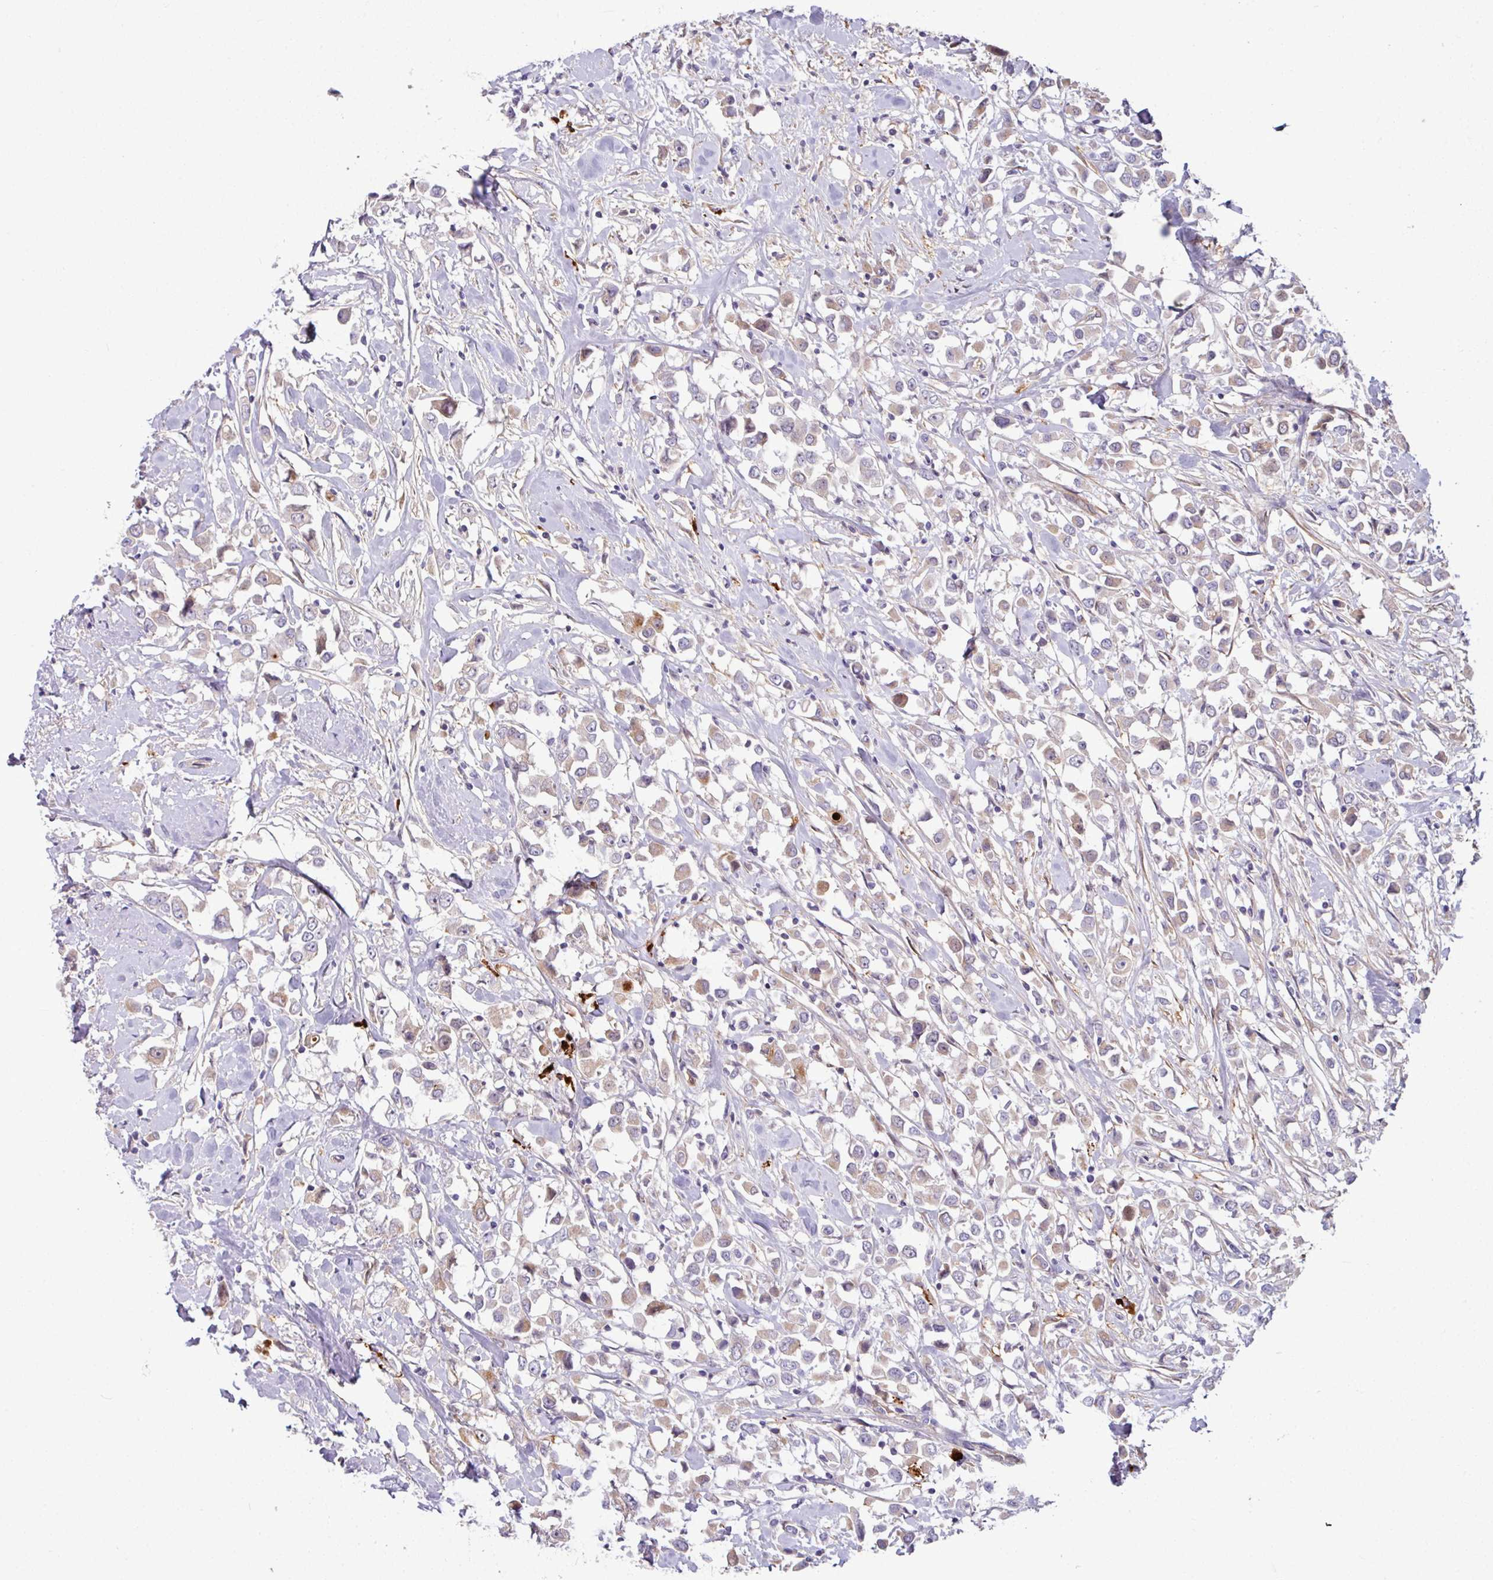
{"staining": {"intensity": "weak", "quantity": "25%-75%", "location": "cytoplasmic/membranous"}, "tissue": "breast cancer", "cell_type": "Tumor cells", "image_type": "cancer", "snomed": [{"axis": "morphology", "description": "Duct carcinoma"}, {"axis": "topography", "description": "Breast"}], "caption": "Breast cancer stained with a protein marker exhibits weak staining in tumor cells.", "gene": "B4GALNT4", "patient": {"sex": "female", "age": 61}}